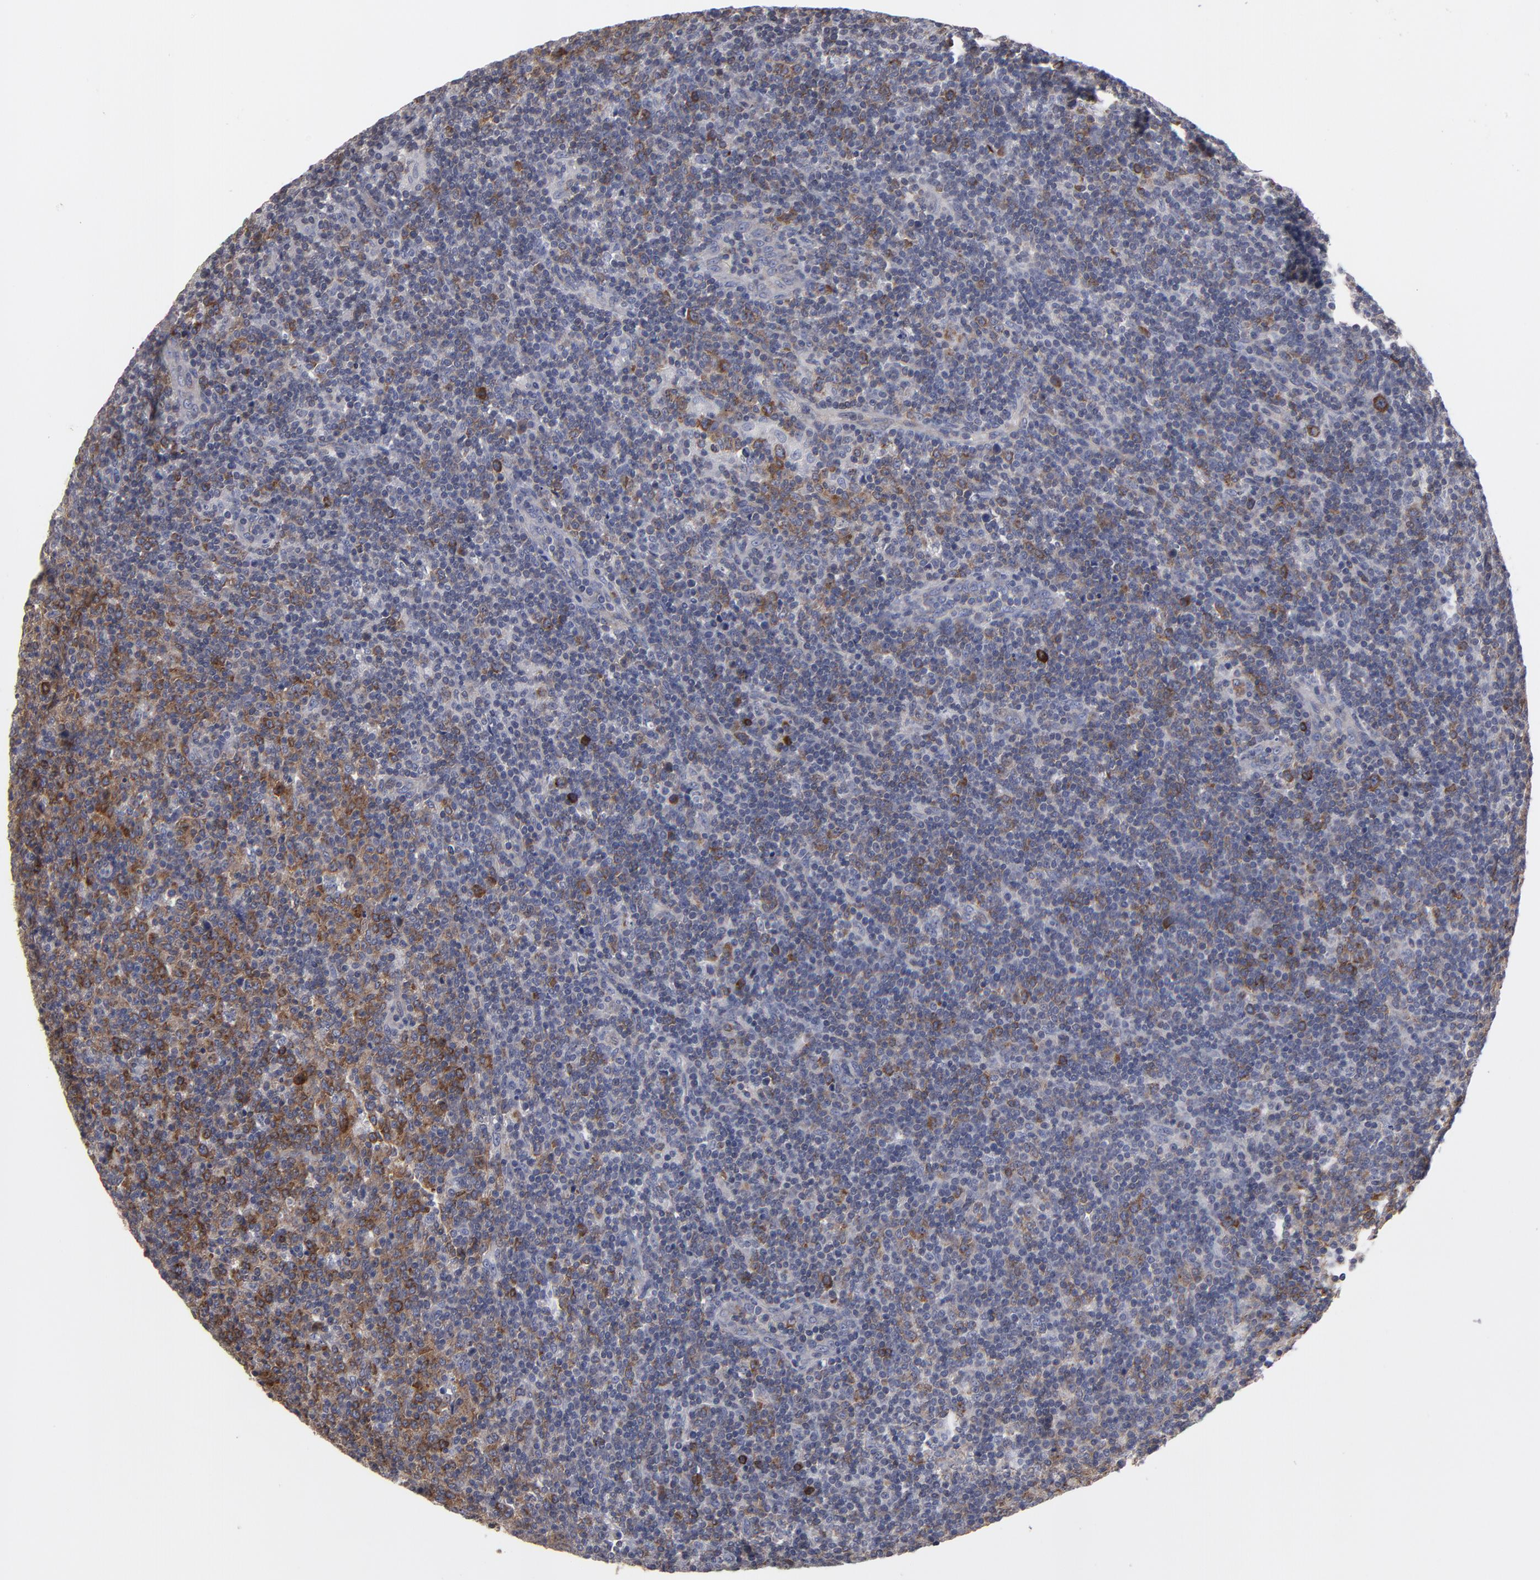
{"staining": {"intensity": "moderate", "quantity": "25%-75%", "location": "cytoplasmic/membranous"}, "tissue": "lymphoma", "cell_type": "Tumor cells", "image_type": "cancer", "snomed": [{"axis": "morphology", "description": "Malignant lymphoma, non-Hodgkin's type, Low grade"}, {"axis": "topography", "description": "Lymph node"}], "caption": "This photomicrograph demonstrates IHC staining of human lymphoma, with medium moderate cytoplasmic/membranous positivity in about 25%-75% of tumor cells.", "gene": "CEP97", "patient": {"sex": "male", "age": 70}}